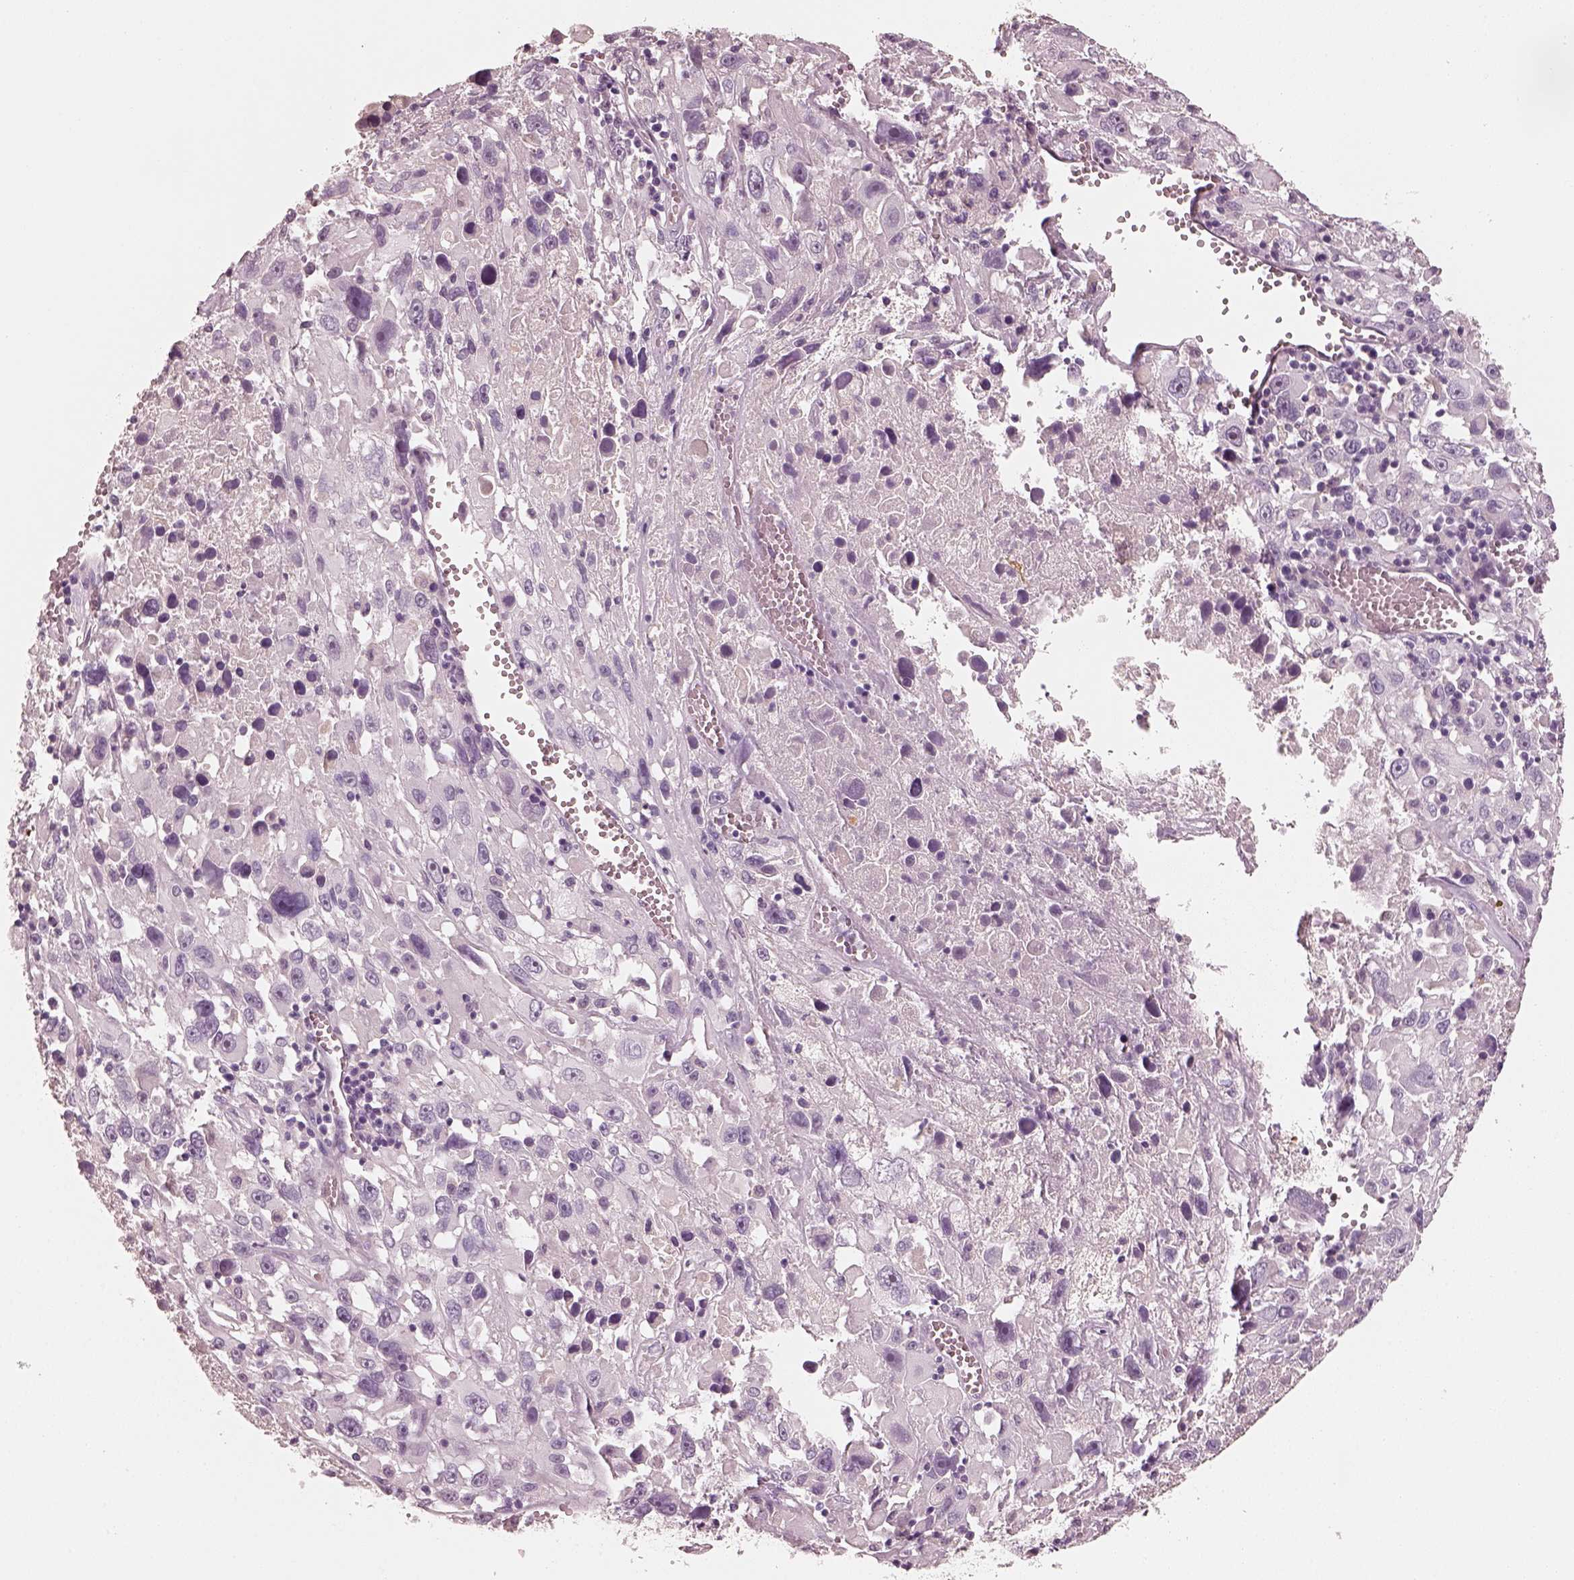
{"staining": {"intensity": "negative", "quantity": "none", "location": "none"}, "tissue": "melanoma", "cell_type": "Tumor cells", "image_type": "cancer", "snomed": [{"axis": "morphology", "description": "Malignant melanoma, Metastatic site"}, {"axis": "topography", "description": "Lymph node"}], "caption": "An IHC photomicrograph of malignant melanoma (metastatic site) is shown. There is no staining in tumor cells of malignant melanoma (metastatic site).", "gene": "RS1", "patient": {"sex": "male", "age": 50}}